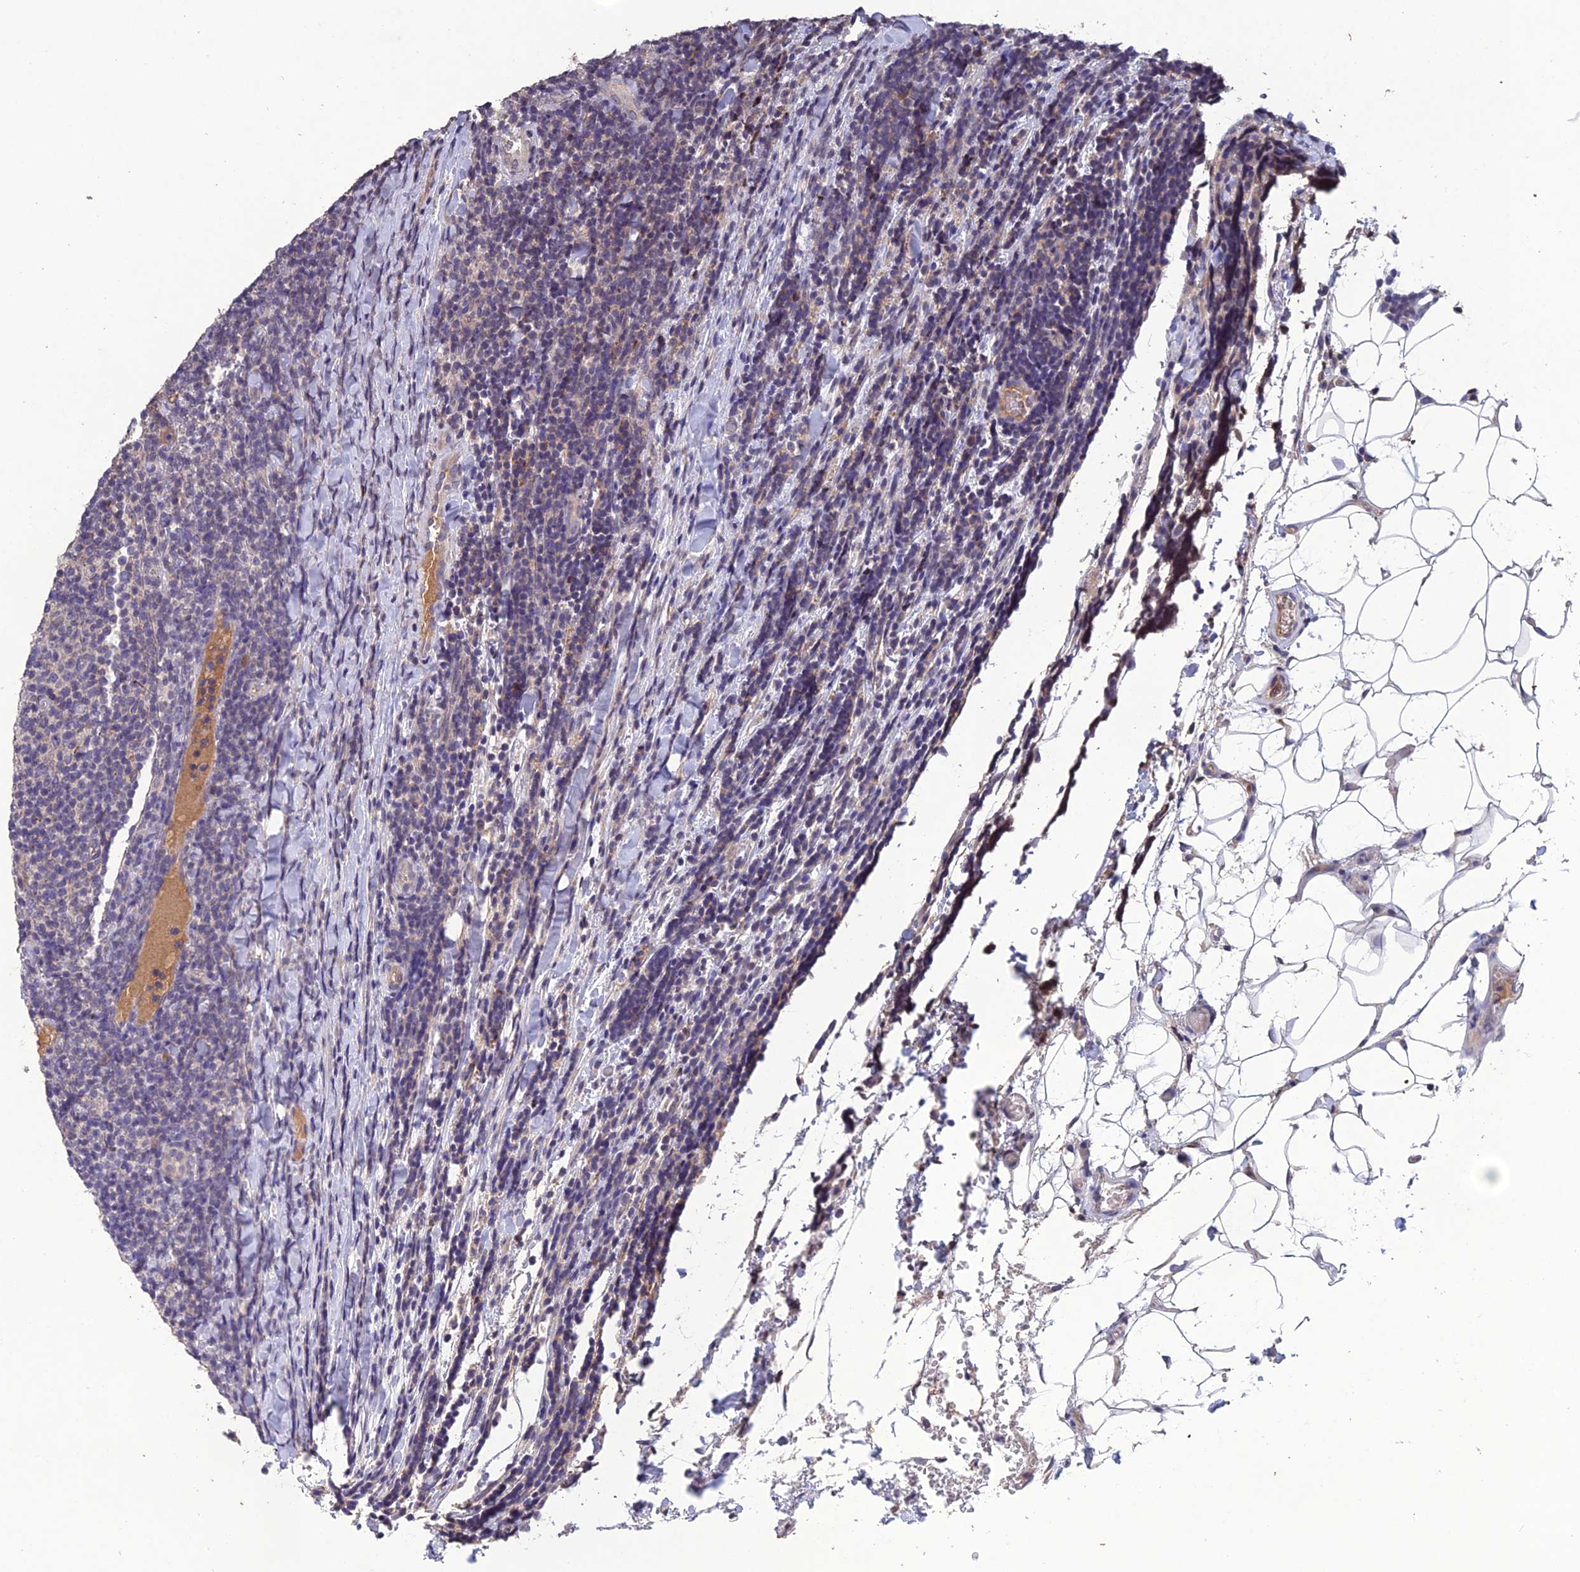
{"staining": {"intensity": "negative", "quantity": "none", "location": "none"}, "tissue": "lymphoma", "cell_type": "Tumor cells", "image_type": "cancer", "snomed": [{"axis": "morphology", "description": "Malignant lymphoma, non-Hodgkin's type, Low grade"}, {"axis": "topography", "description": "Lymph node"}], "caption": "IHC histopathology image of human low-grade malignant lymphoma, non-Hodgkin's type stained for a protein (brown), which exhibits no positivity in tumor cells.", "gene": "SLC39A13", "patient": {"sex": "male", "age": 66}}